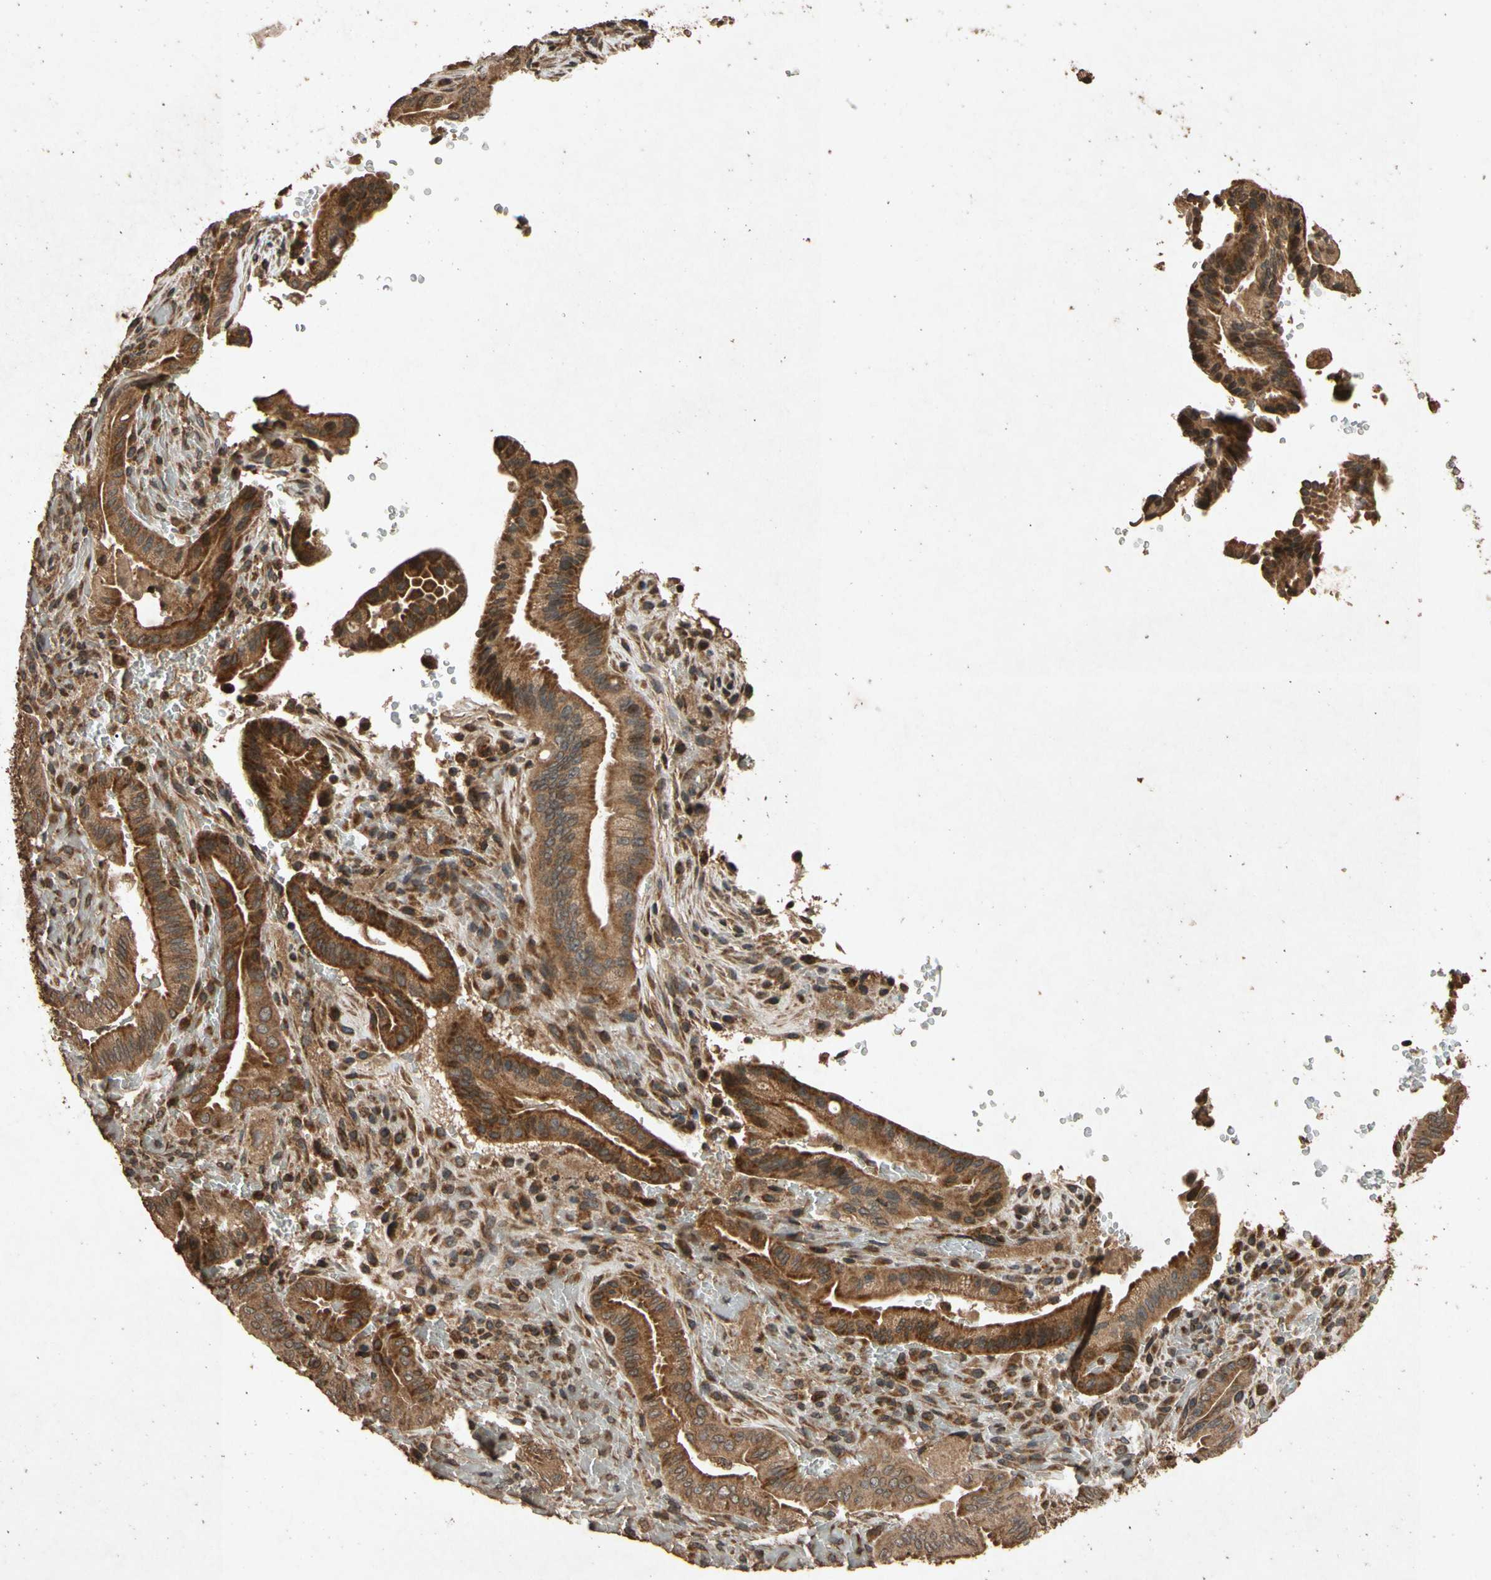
{"staining": {"intensity": "strong", "quantity": ">75%", "location": "cytoplasmic/membranous"}, "tissue": "liver cancer", "cell_type": "Tumor cells", "image_type": "cancer", "snomed": [{"axis": "morphology", "description": "Cholangiocarcinoma"}, {"axis": "topography", "description": "Liver"}], "caption": "A brown stain shows strong cytoplasmic/membranous positivity of a protein in human liver cholangiocarcinoma tumor cells.", "gene": "TXN2", "patient": {"sex": "female", "age": 68}}